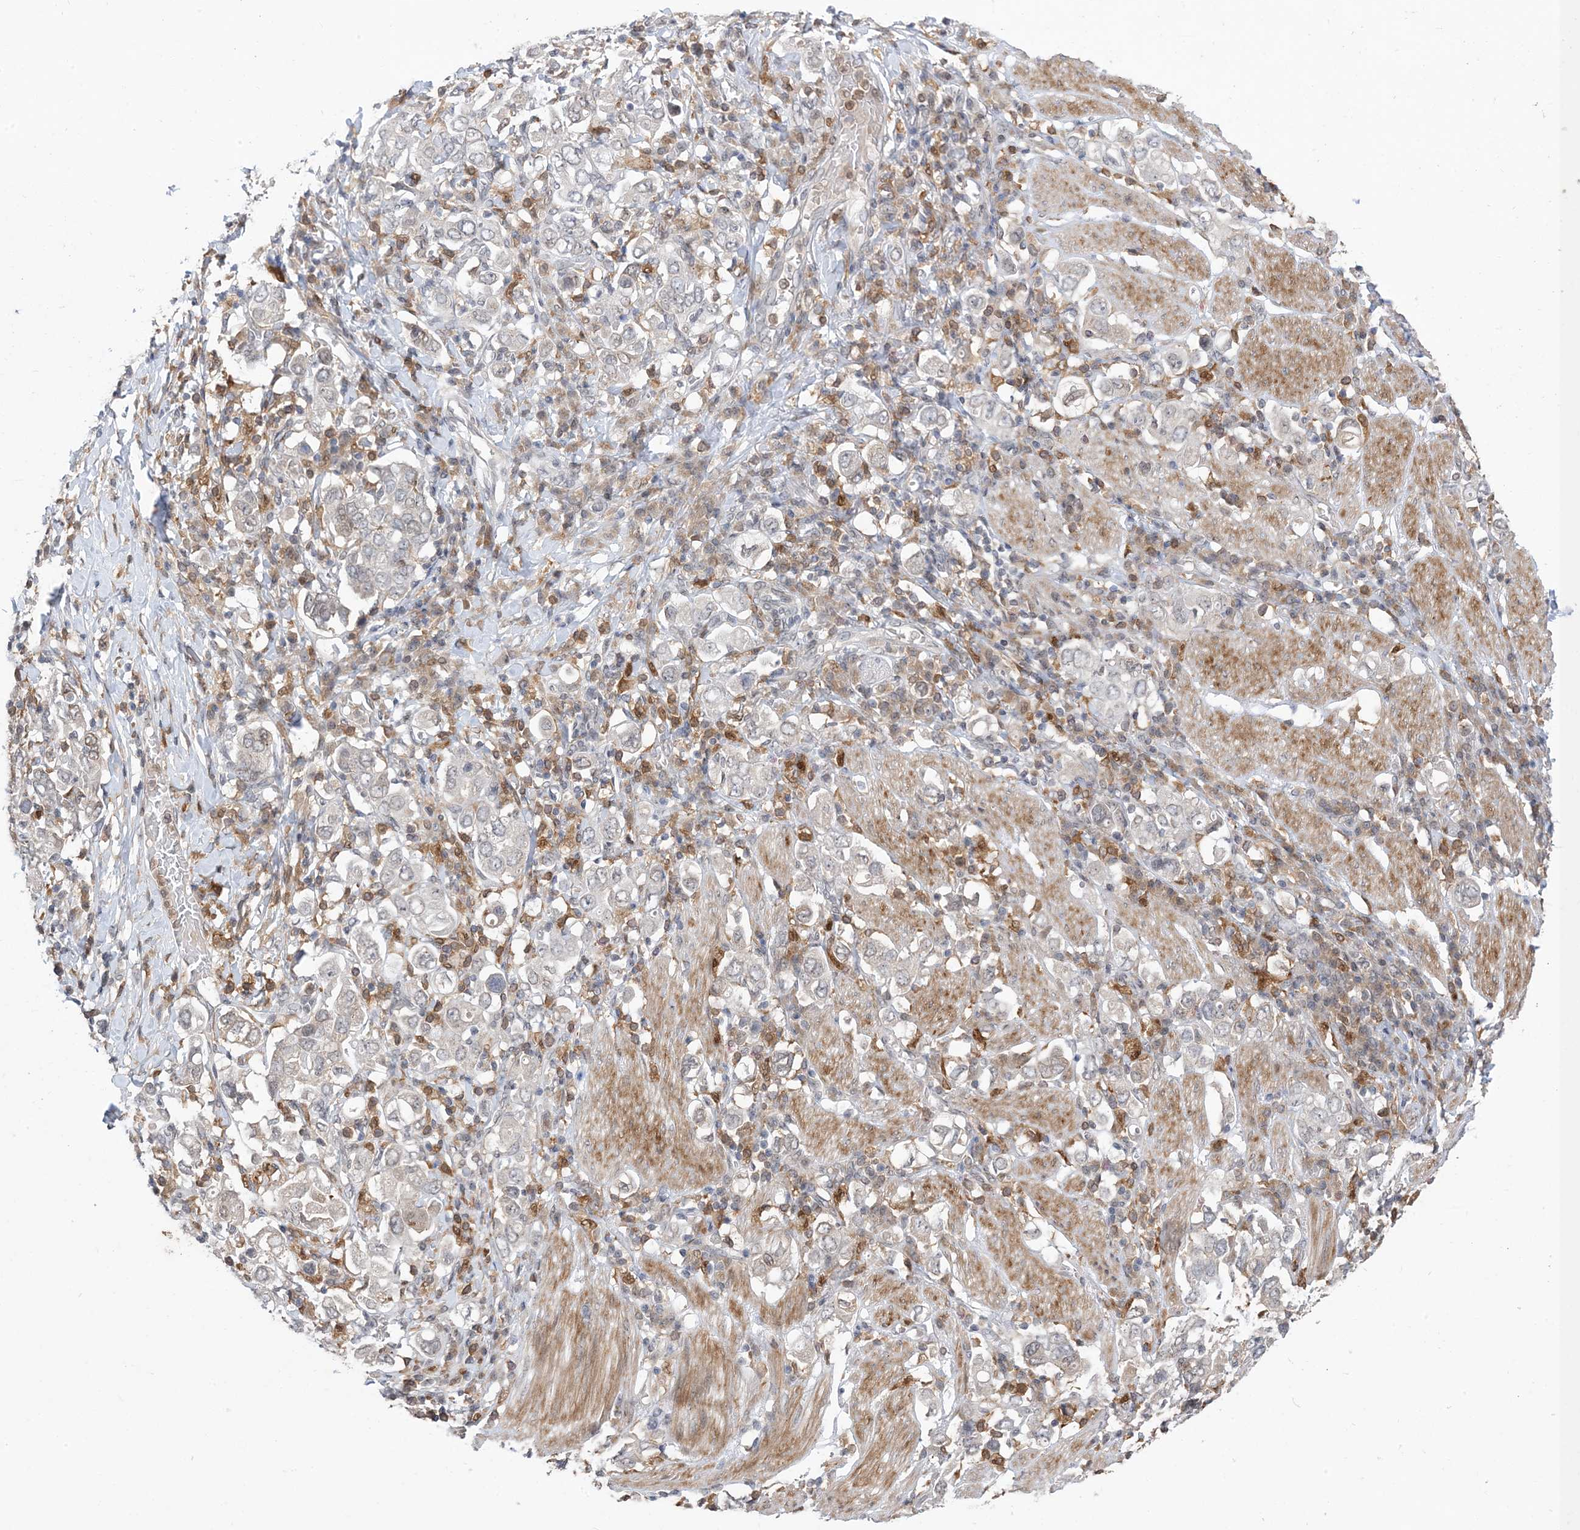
{"staining": {"intensity": "negative", "quantity": "none", "location": "none"}, "tissue": "stomach cancer", "cell_type": "Tumor cells", "image_type": "cancer", "snomed": [{"axis": "morphology", "description": "Adenocarcinoma, NOS"}, {"axis": "topography", "description": "Stomach, upper"}], "caption": "A micrograph of stomach cancer stained for a protein demonstrates no brown staining in tumor cells.", "gene": "NAGK", "patient": {"sex": "male", "age": 62}}